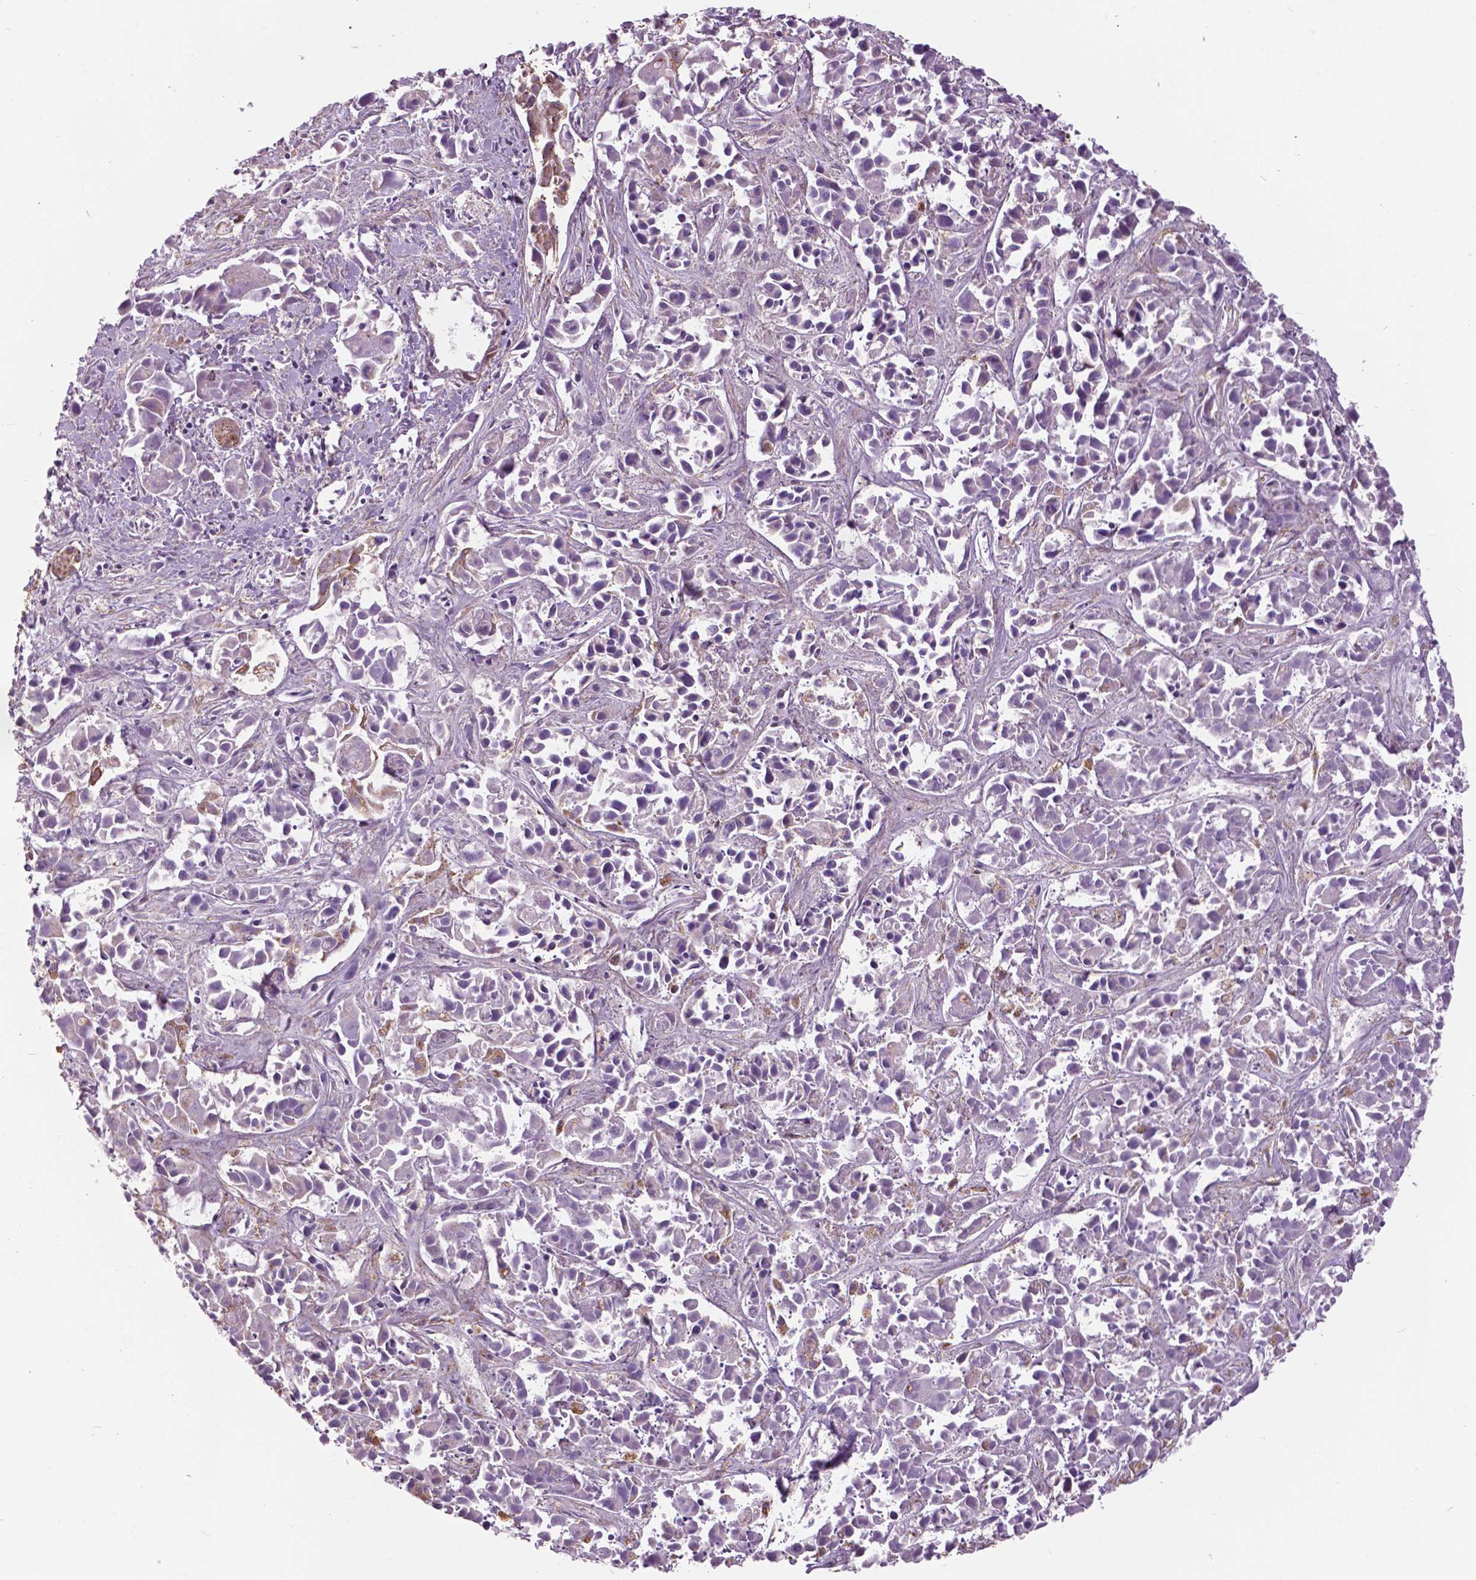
{"staining": {"intensity": "negative", "quantity": "none", "location": "none"}, "tissue": "liver cancer", "cell_type": "Tumor cells", "image_type": "cancer", "snomed": [{"axis": "morphology", "description": "Cholangiocarcinoma"}, {"axis": "topography", "description": "Liver"}], "caption": "Immunohistochemical staining of cholangiocarcinoma (liver) demonstrates no significant expression in tumor cells. (Brightfield microscopy of DAB immunohistochemistry at high magnification).", "gene": "ANXA13", "patient": {"sex": "female", "age": 81}}